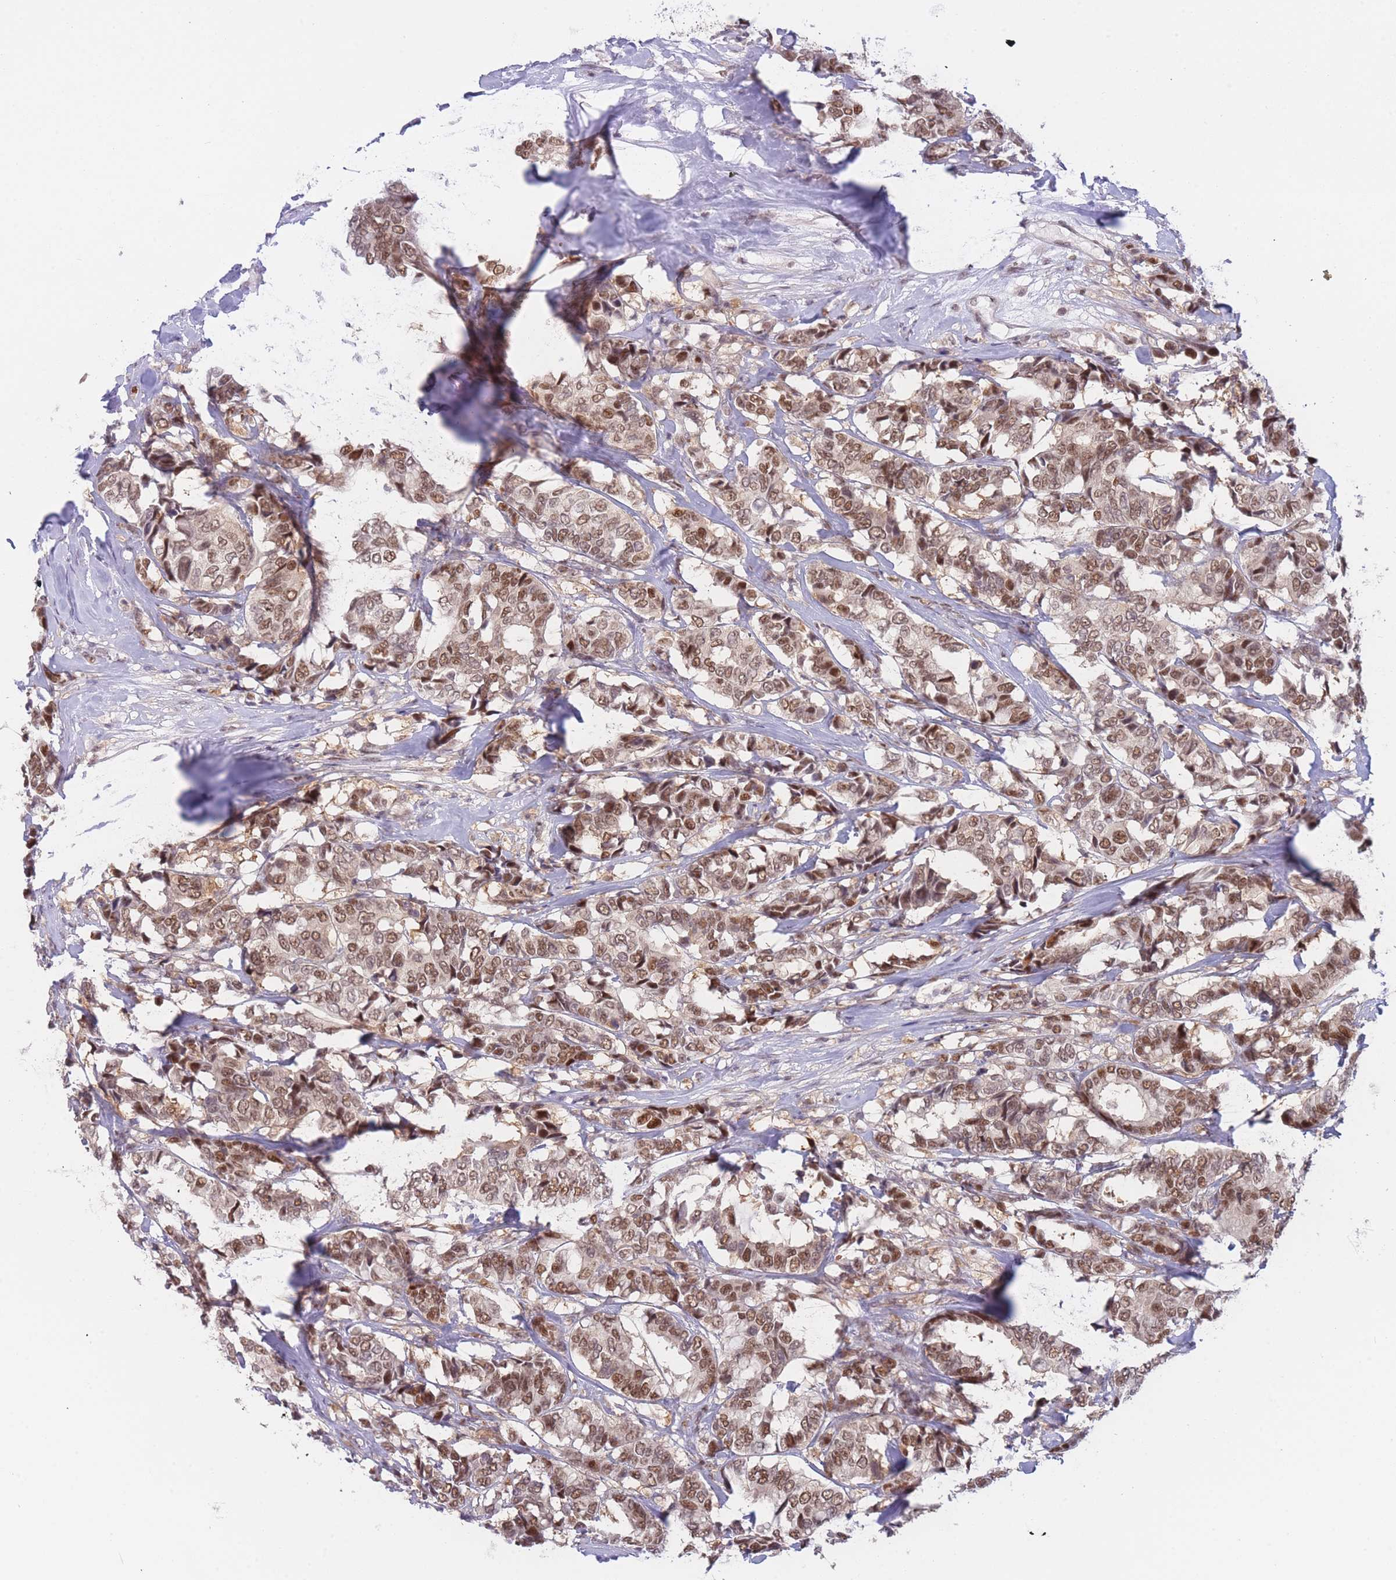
{"staining": {"intensity": "moderate", "quantity": ">75%", "location": "nuclear"}, "tissue": "breast cancer", "cell_type": "Tumor cells", "image_type": "cancer", "snomed": [{"axis": "morphology", "description": "Duct carcinoma"}, {"axis": "topography", "description": "Breast"}], "caption": "A micrograph showing moderate nuclear expression in about >75% of tumor cells in breast cancer, as visualized by brown immunohistochemical staining.", "gene": "DEAF1", "patient": {"sex": "female", "age": 87}}